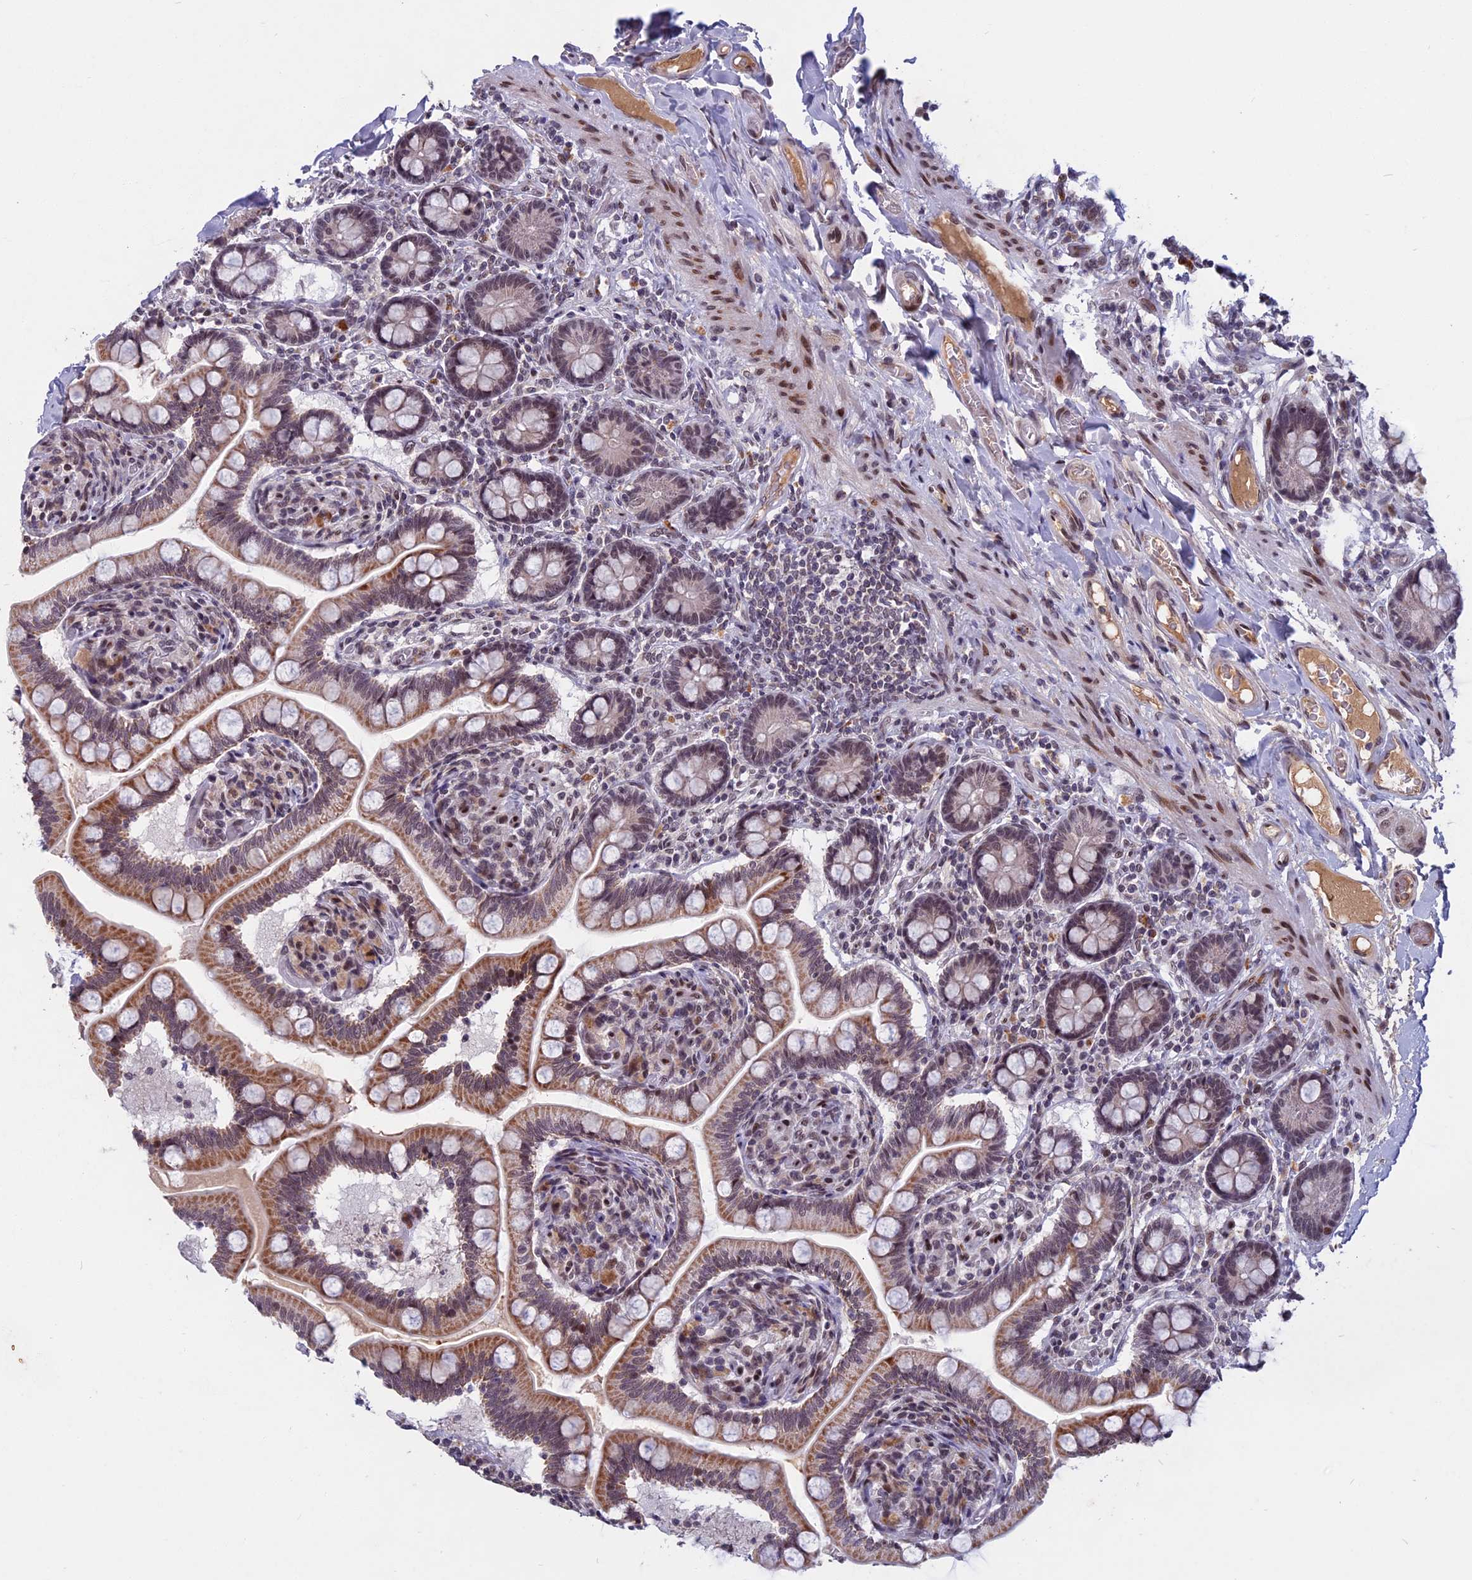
{"staining": {"intensity": "moderate", "quantity": ">75%", "location": "cytoplasmic/membranous,nuclear"}, "tissue": "small intestine", "cell_type": "Glandular cells", "image_type": "normal", "snomed": [{"axis": "morphology", "description": "Normal tissue, NOS"}, {"axis": "topography", "description": "Small intestine"}], "caption": "Protein expression by IHC demonstrates moderate cytoplasmic/membranous,nuclear positivity in about >75% of glandular cells in unremarkable small intestine.", "gene": "CDC7", "patient": {"sex": "female", "age": 64}}